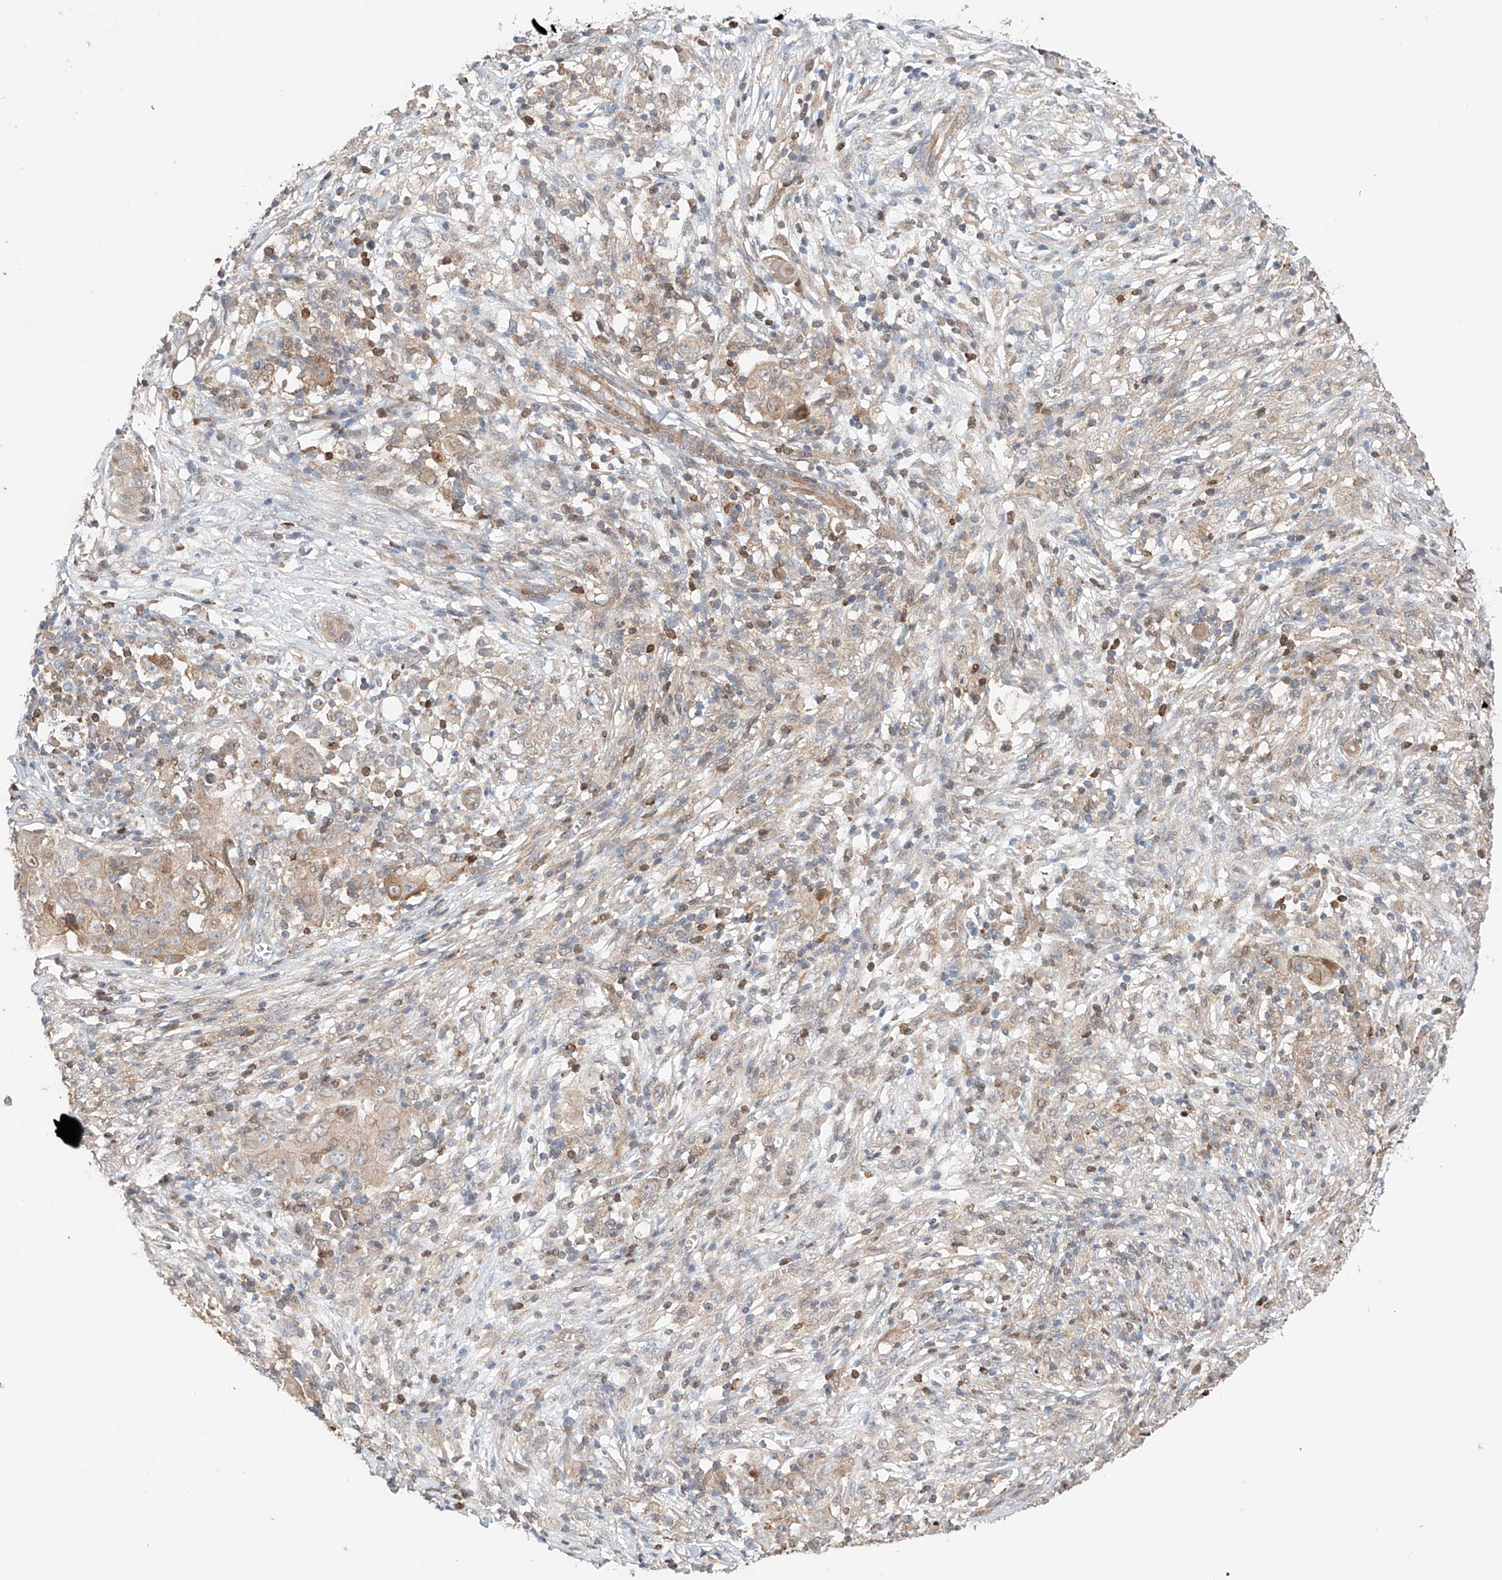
{"staining": {"intensity": "weak", "quantity": "<25%", "location": "cytoplasmic/membranous"}, "tissue": "ovarian cancer", "cell_type": "Tumor cells", "image_type": "cancer", "snomed": [{"axis": "morphology", "description": "Carcinoma, endometroid"}, {"axis": "topography", "description": "Ovary"}], "caption": "A high-resolution histopathology image shows IHC staining of ovarian endometroid carcinoma, which reveals no significant expression in tumor cells.", "gene": "IGSF22", "patient": {"sex": "female", "age": 42}}